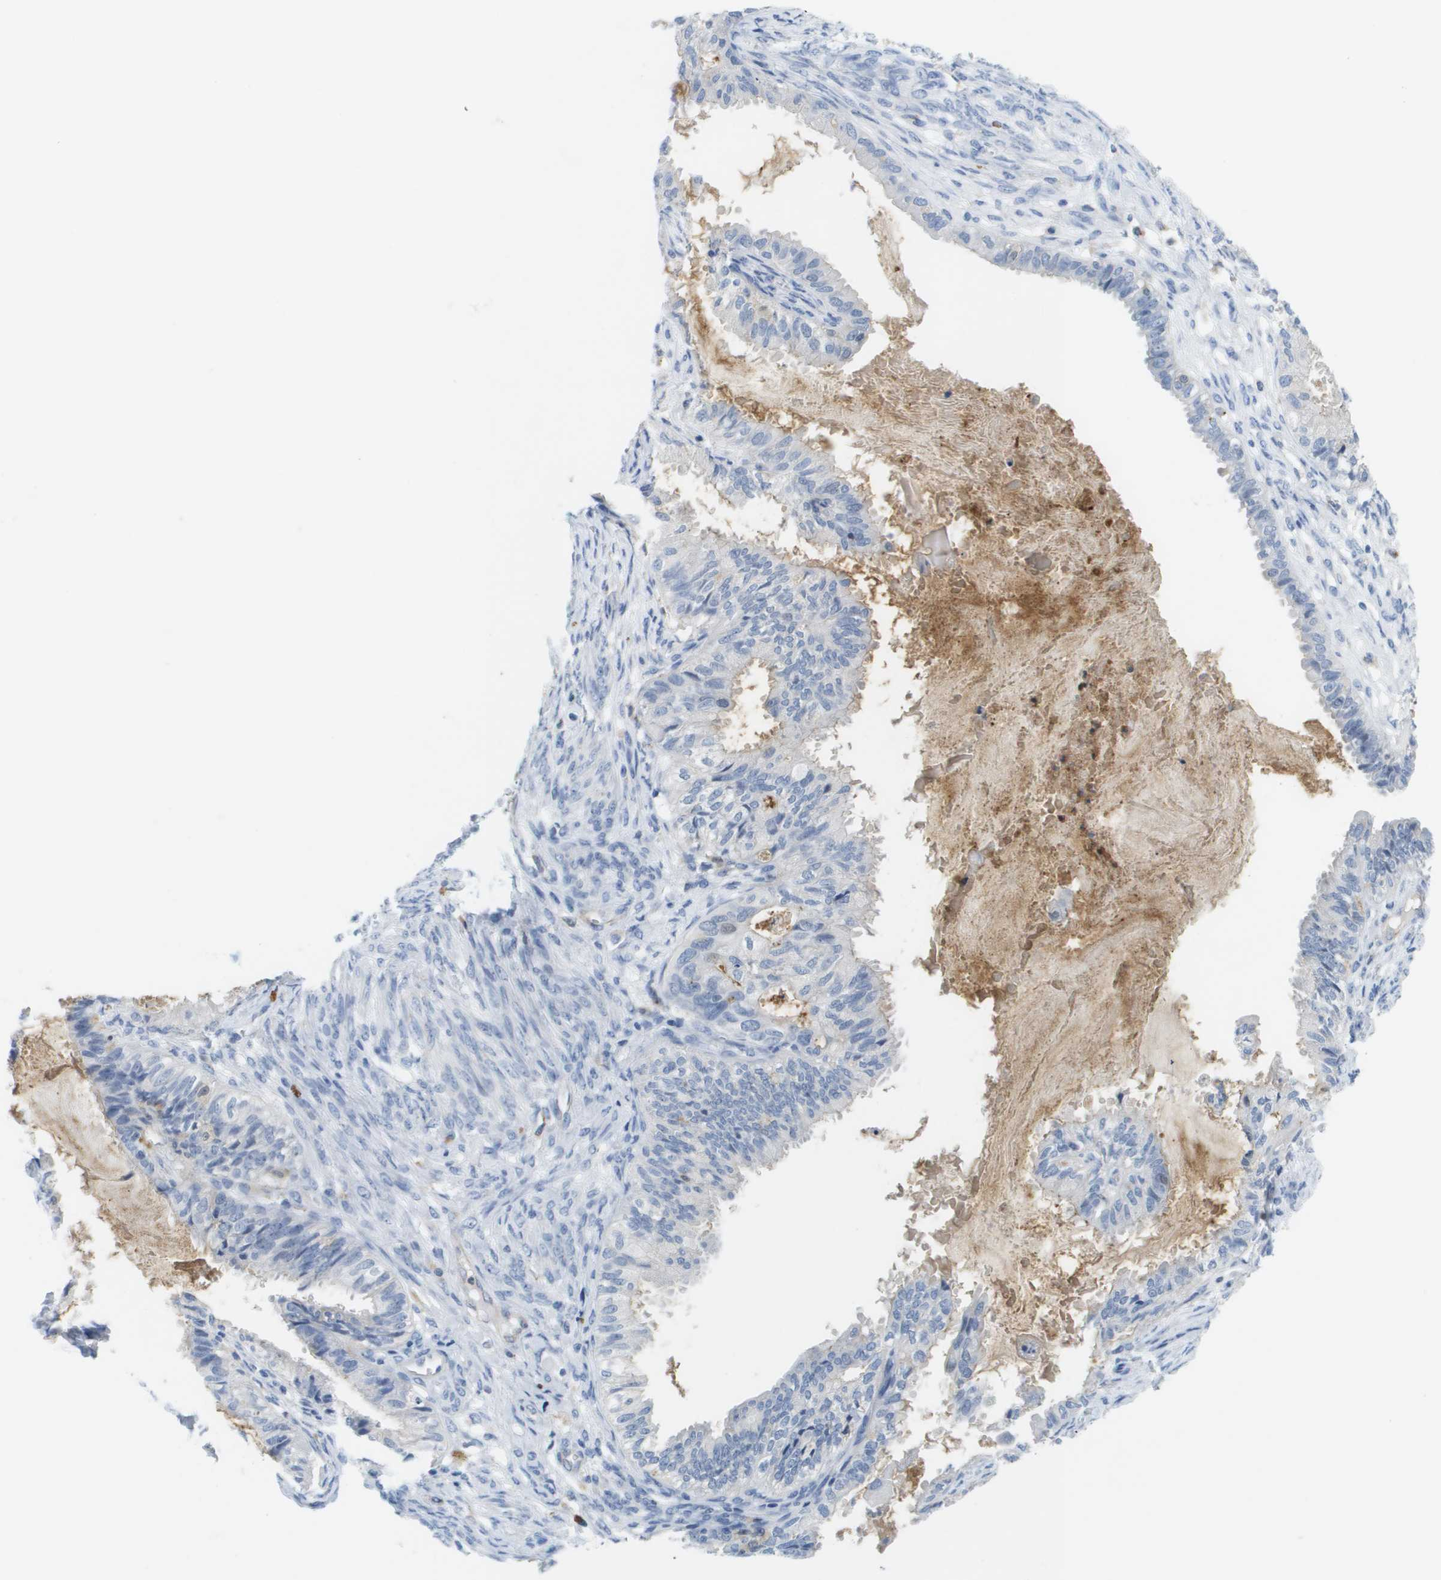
{"staining": {"intensity": "negative", "quantity": "none", "location": "none"}, "tissue": "cervical cancer", "cell_type": "Tumor cells", "image_type": "cancer", "snomed": [{"axis": "morphology", "description": "Normal tissue, NOS"}, {"axis": "morphology", "description": "Adenocarcinoma, NOS"}, {"axis": "topography", "description": "Cervix"}, {"axis": "topography", "description": "Endometrium"}], "caption": "Immunohistochemistry of human cervical adenocarcinoma reveals no positivity in tumor cells.", "gene": "LIPG", "patient": {"sex": "female", "age": 86}}